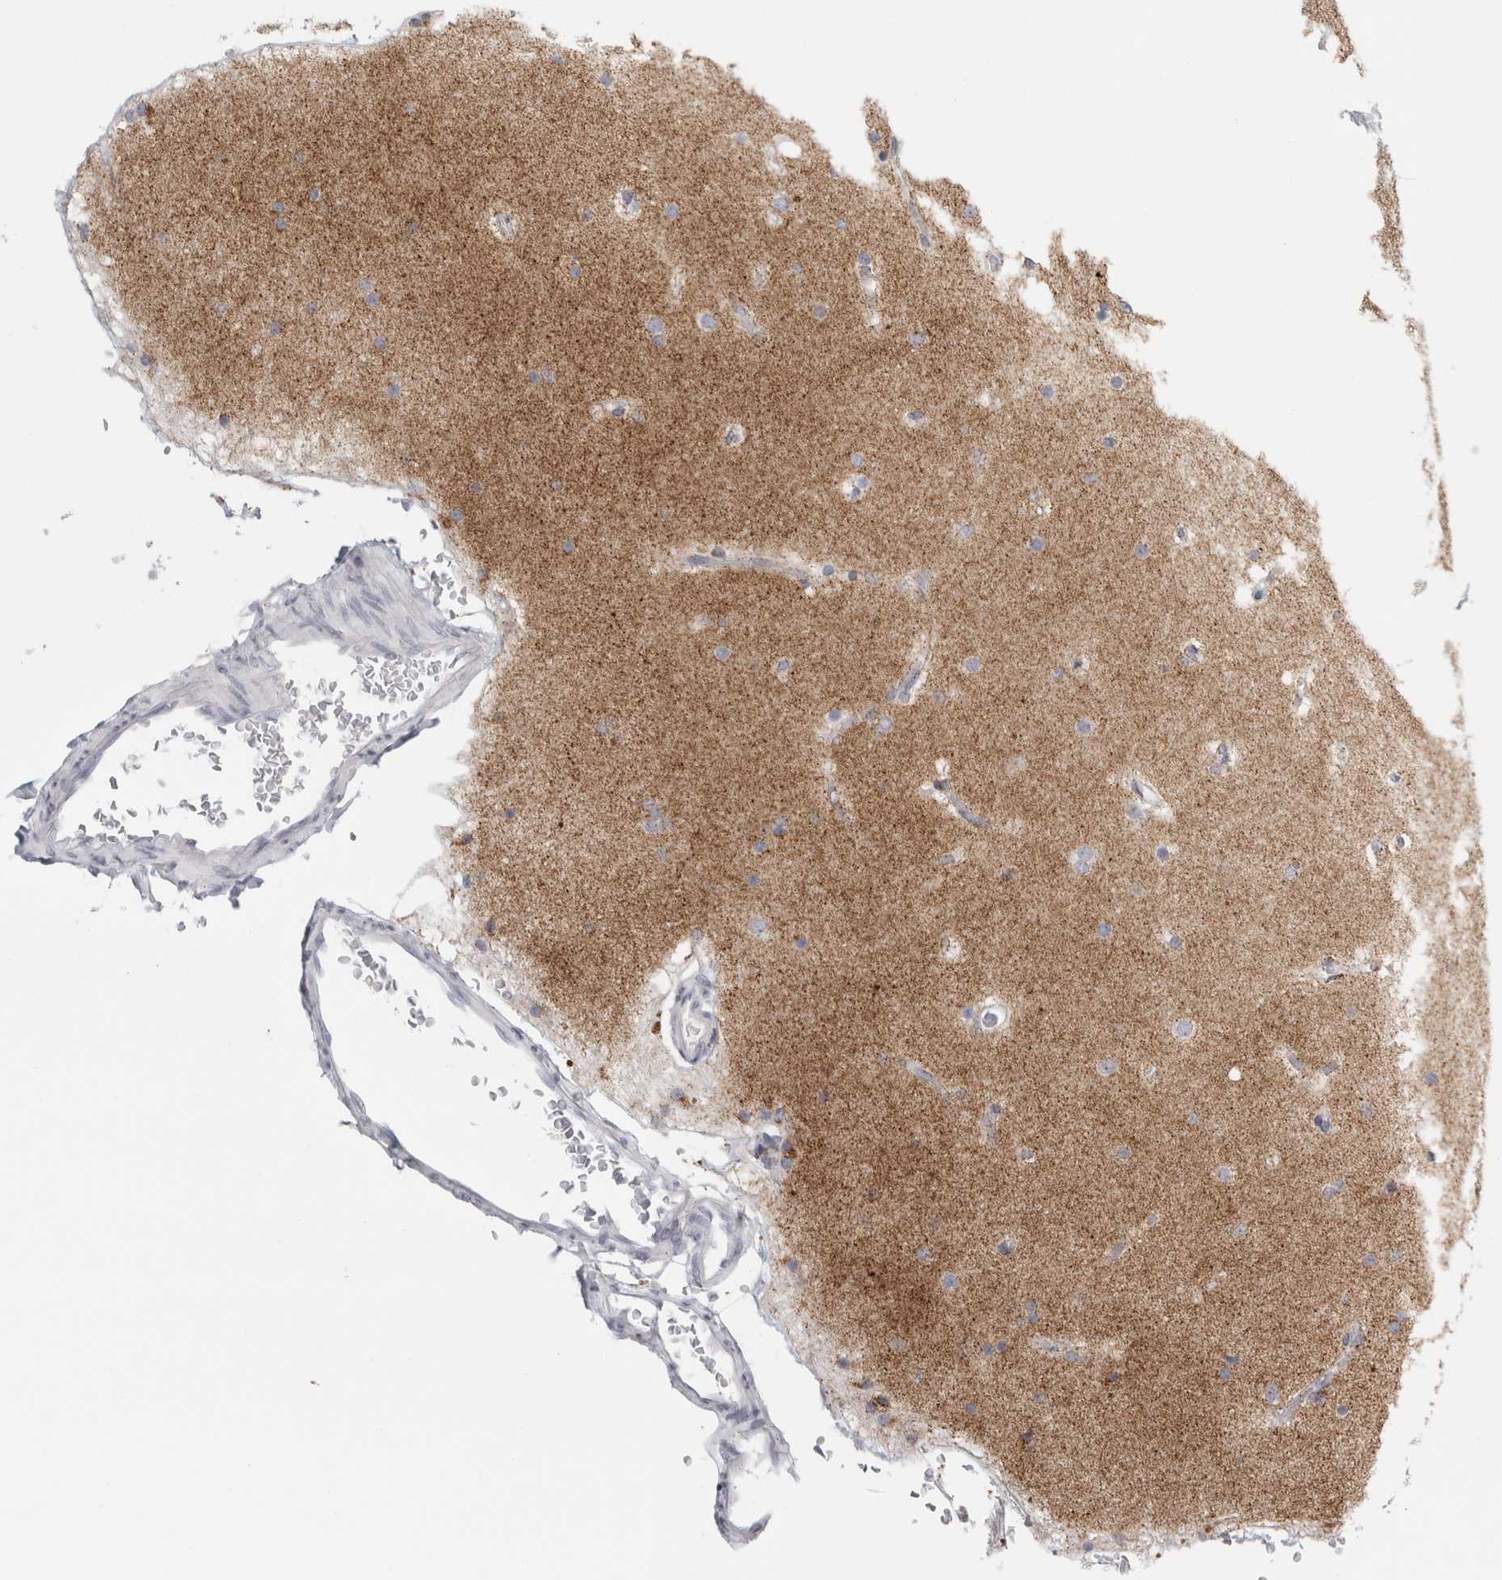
{"staining": {"intensity": "weak", "quantity": "<25%", "location": "cytoplasmic/membranous"}, "tissue": "glioma", "cell_type": "Tumor cells", "image_type": "cancer", "snomed": [{"axis": "morphology", "description": "Glioma, malignant, High grade"}, {"axis": "topography", "description": "Cerebral cortex"}], "caption": "Tumor cells are negative for brown protein staining in glioma.", "gene": "CPE", "patient": {"sex": "female", "age": 36}}